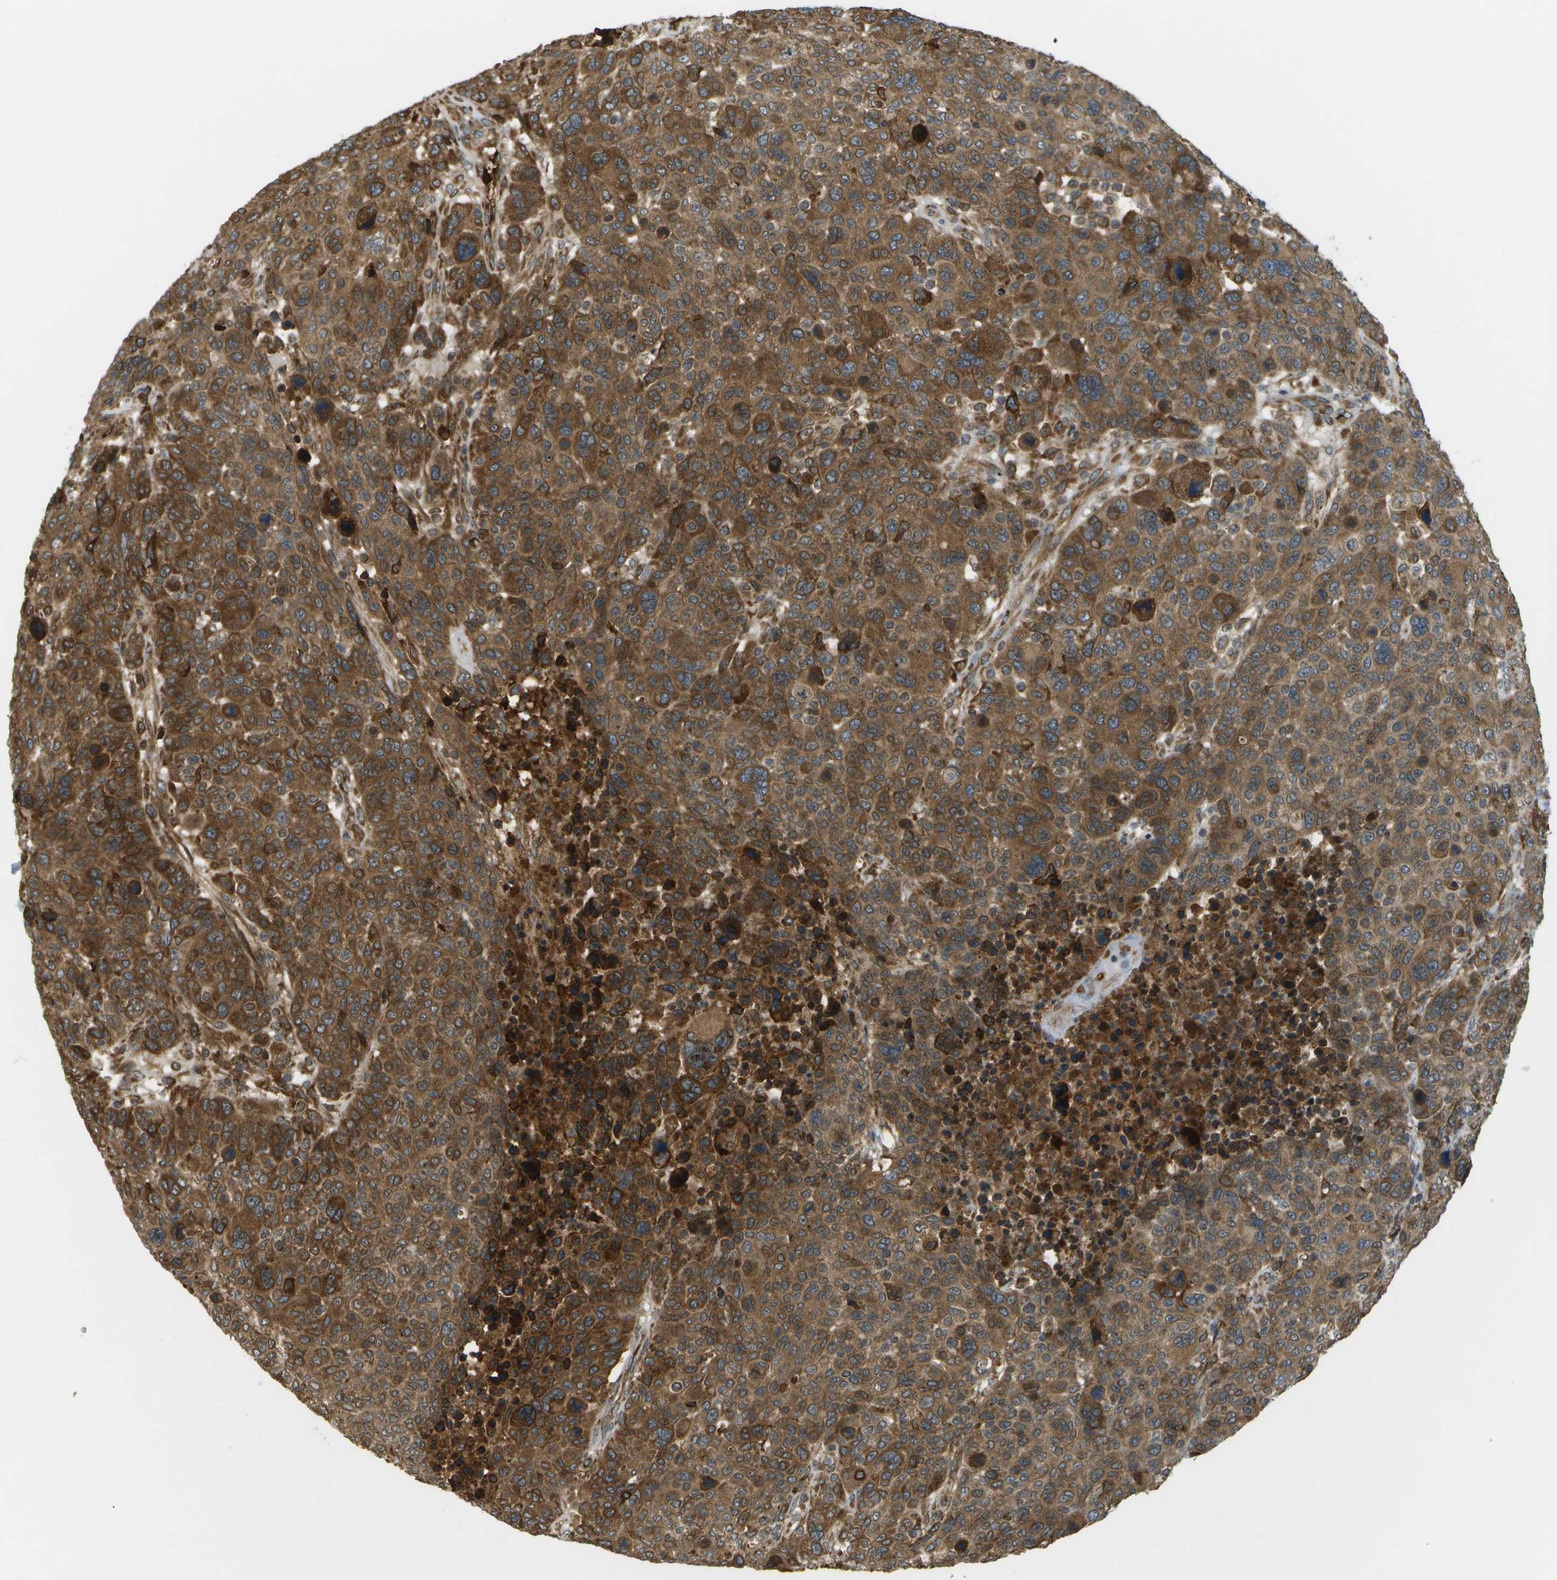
{"staining": {"intensity": "strong", "quantity": ">75%", "location": "cytoplasmic/membranous"}, "tissue": "breast cancer", "cell_type": "Tumor cells", "image_type": "cancer", "snomed": [{"axis": "morphology", "description": "Duct carcinoma"}, {"axis": "topography", "description": "Breast"}], "caption": "A high-resolution micrograph shows immunohistochemistry (IHC) staining of breast cancer, which demonstrates strong cytoplasmic/membranous staining in approximately >75% of tumor cells.", "gene": "USP30", "patient": {"sex": "female", "age": 37}}